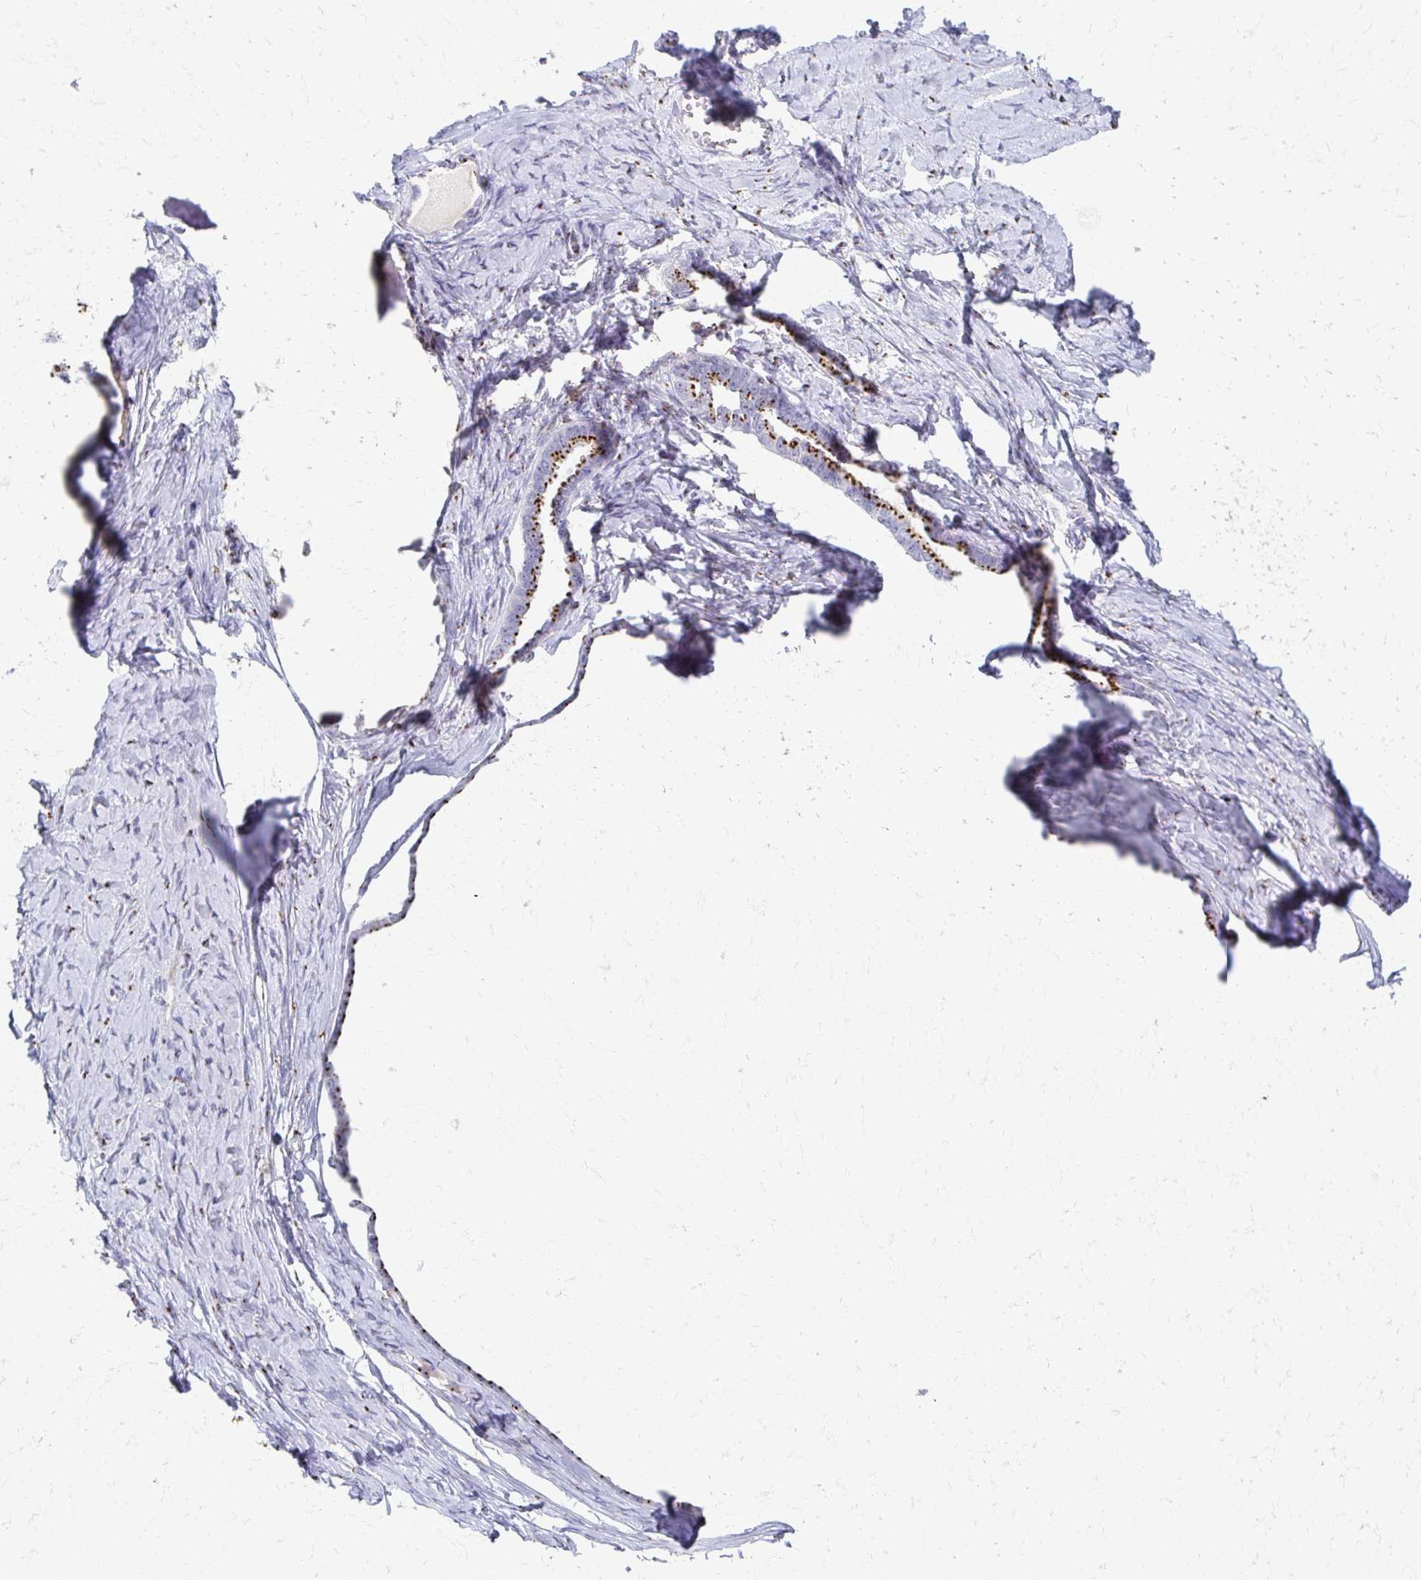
{"staining": {"intensity": "strong", "quantity": ">75%", "location": "cytoplasmic/membranous"}, "tissue": "ovarian cancer", "cell_type": "Tumor cells", "image_type": "cancer", "snomed": [{"axis": "morphology", "description": "Cystadenocarcinoma, serous, NOS"}, {"axis": "topography", "description": "Ovary"}], "caption": "Ovarian cancer (serous cystadenocarcinoma) stained with DAB (3,3'-diaminobenzidine) immunohistochemistry (IHC) reveals high levels of strong cytoplasmic/membranous positivity in approximately >75% of tumor cells. The protein of interest is stained brown, and the nuclei are stained in blue (DAB (3,3'-diaminobenzidine) IHC with brightfield microscopy, high magnification).", "gene": "TM9SF1", "patient": {"sex": "female", "age": 71}}